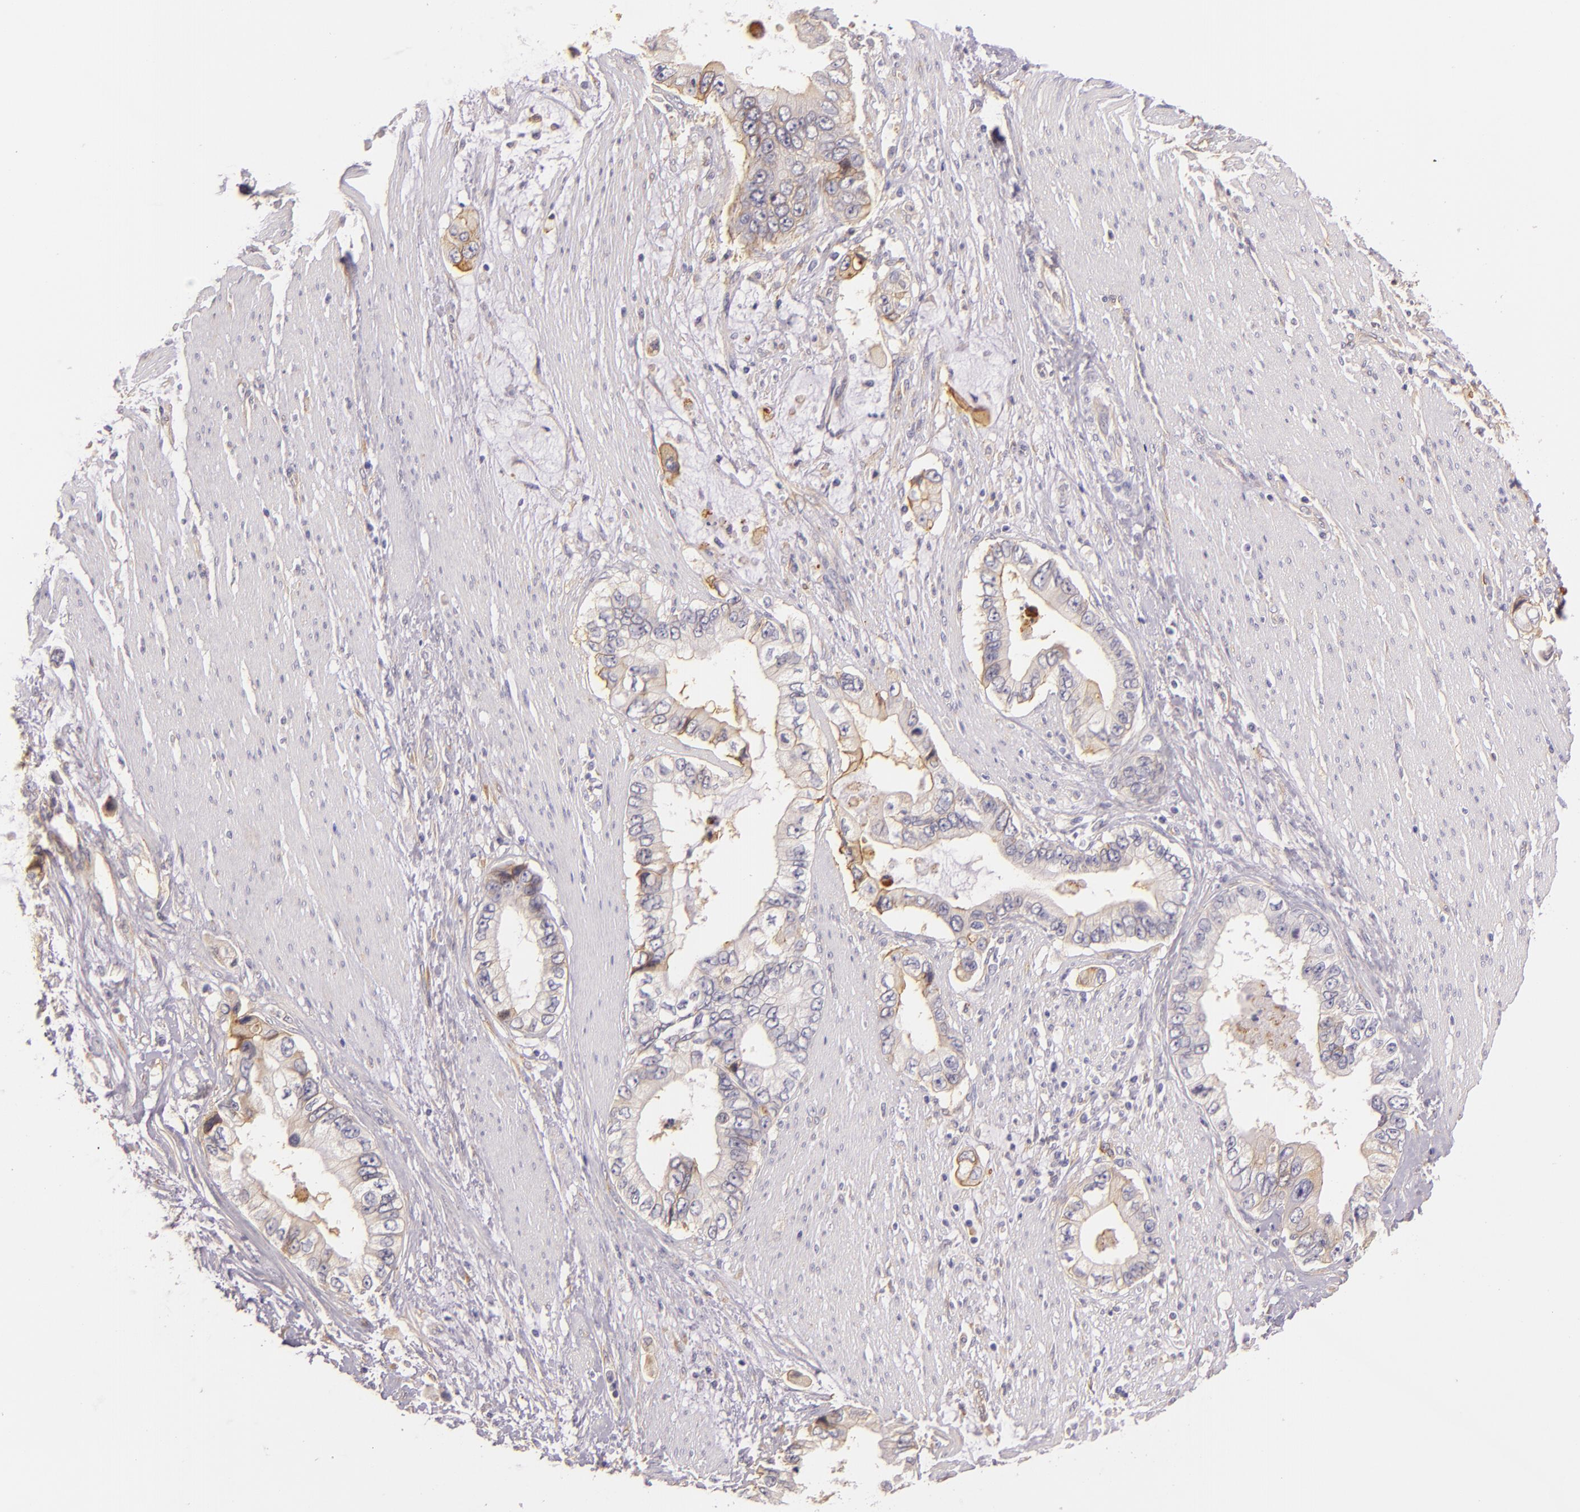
{"staining": {"intensity": "weak", "quantity": "<25%", "location": "cytoplasmic/membranous"}, "tissue": "pancreatic cancer", "cell_type": "Tumor cells", "image_type": "cancer", "snomed": [{"axis": "morphology", "description": "Adenocarcinoma, NOS"}, {"axis": "topography", "description": "Pancreas"}, {"axis": "topography", "description": "Stomach, upper"}], "caption": "Immunohistochemistry image of neoplastic tissue: pancreatic cancer (adenocarcinoma) stained with DAB demonstrates no significant protein expression in tumor cells.", "gene": "CTSF", "patient": {"sex": "male", "age": 77}}